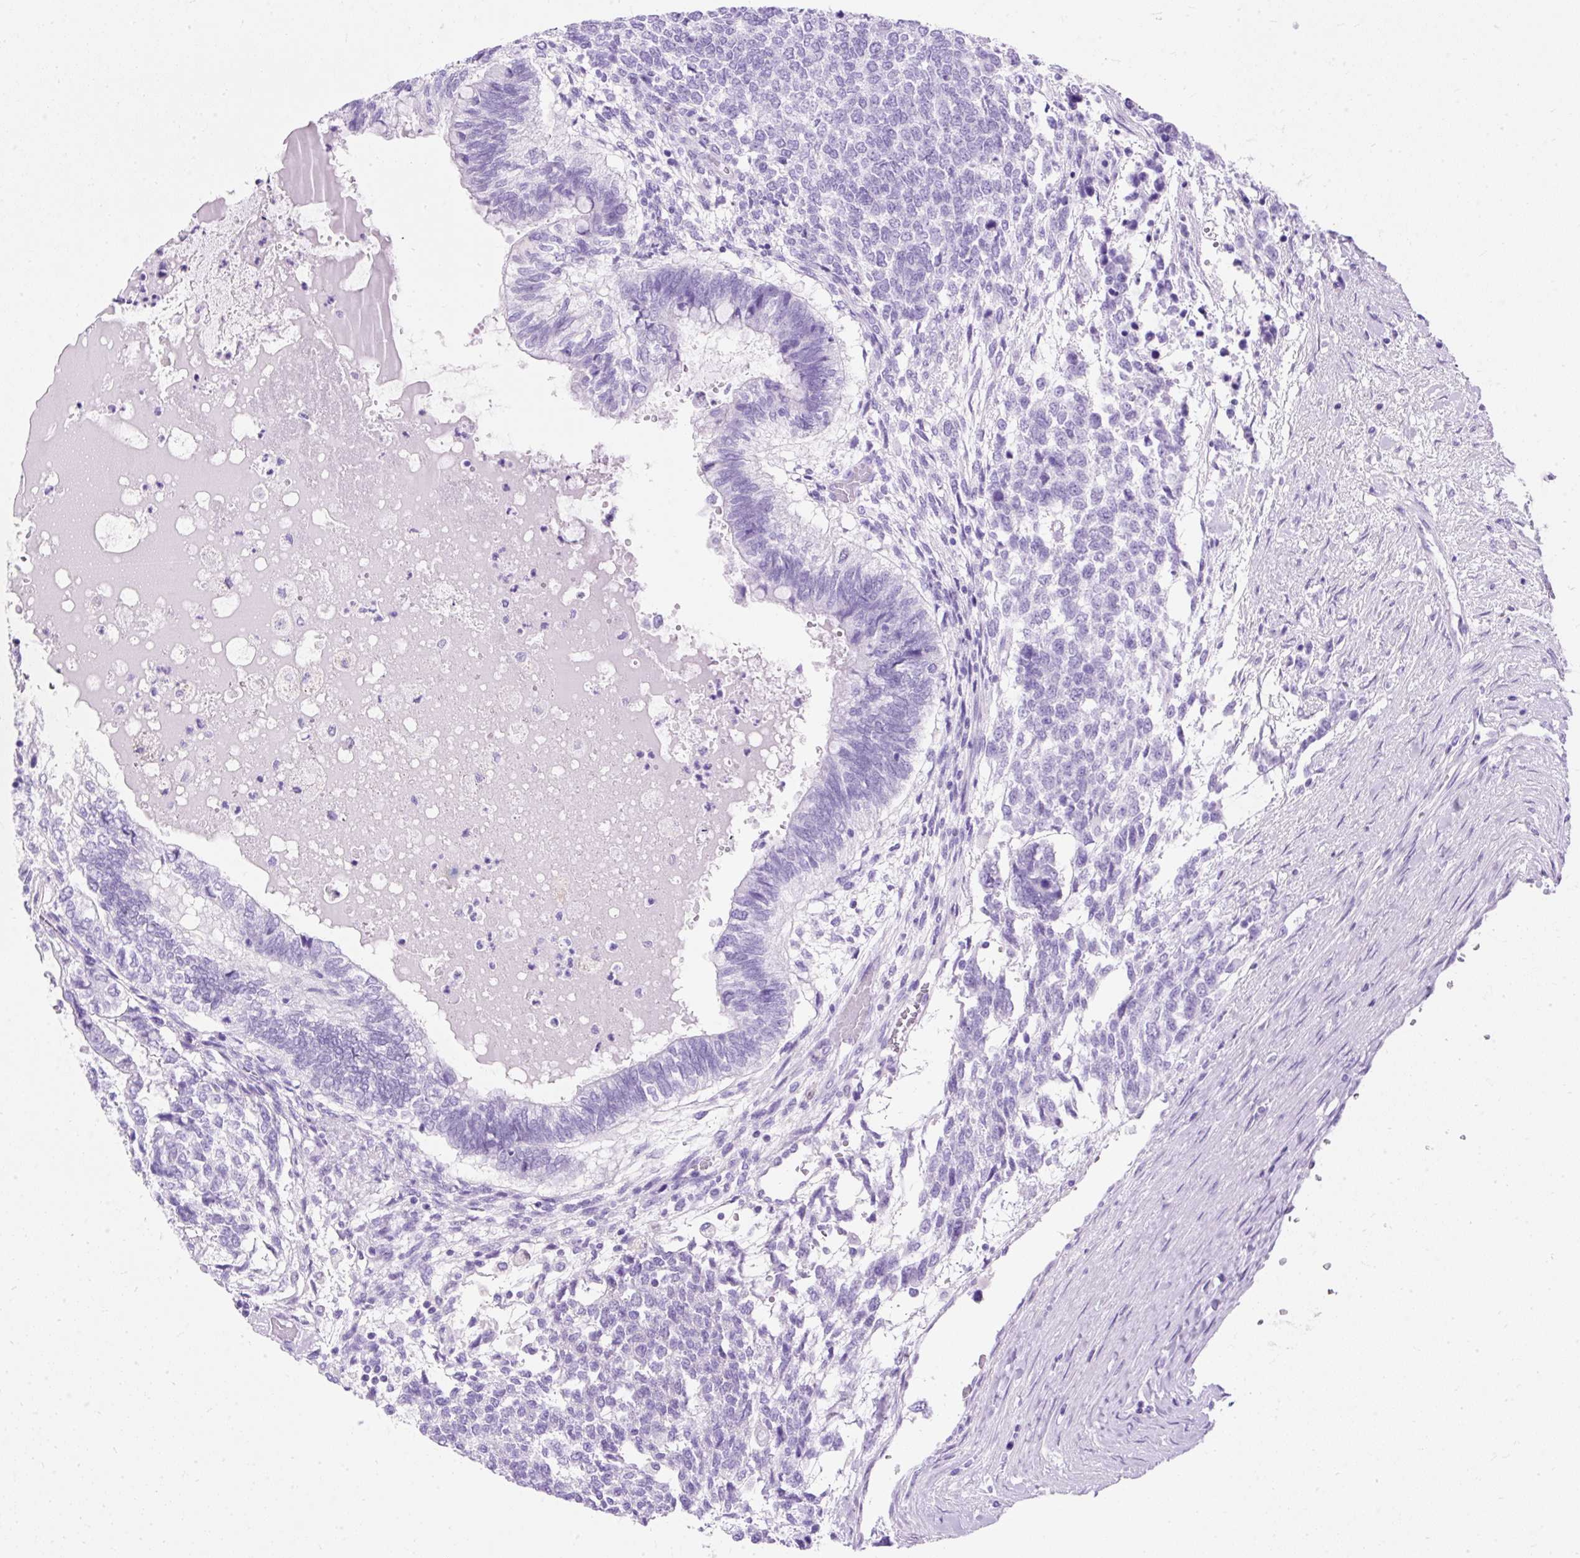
{"staining": {"intensity": "negative", "quantity": "none", "location": "none"}, "tissue": "testis cancer", "cell_type": "Tumor cells", "image_type": "cancer", "snomed": [{"axis": "morphology", "description": "Carcinoma, Embryonal, NOS"}, {"axis": "topography", "description": "Testis"}], "caption": "High magnification brightfield microscopy of embryonal carcinoma (testis) stained with DAB (3,3'-diaminobenzidine) (brown) and counterstained with hematoxylin (blue): tumor cells show no significant positivity.", "gene": "PVALB", "patient": {"sex": "male", "age": 23}}